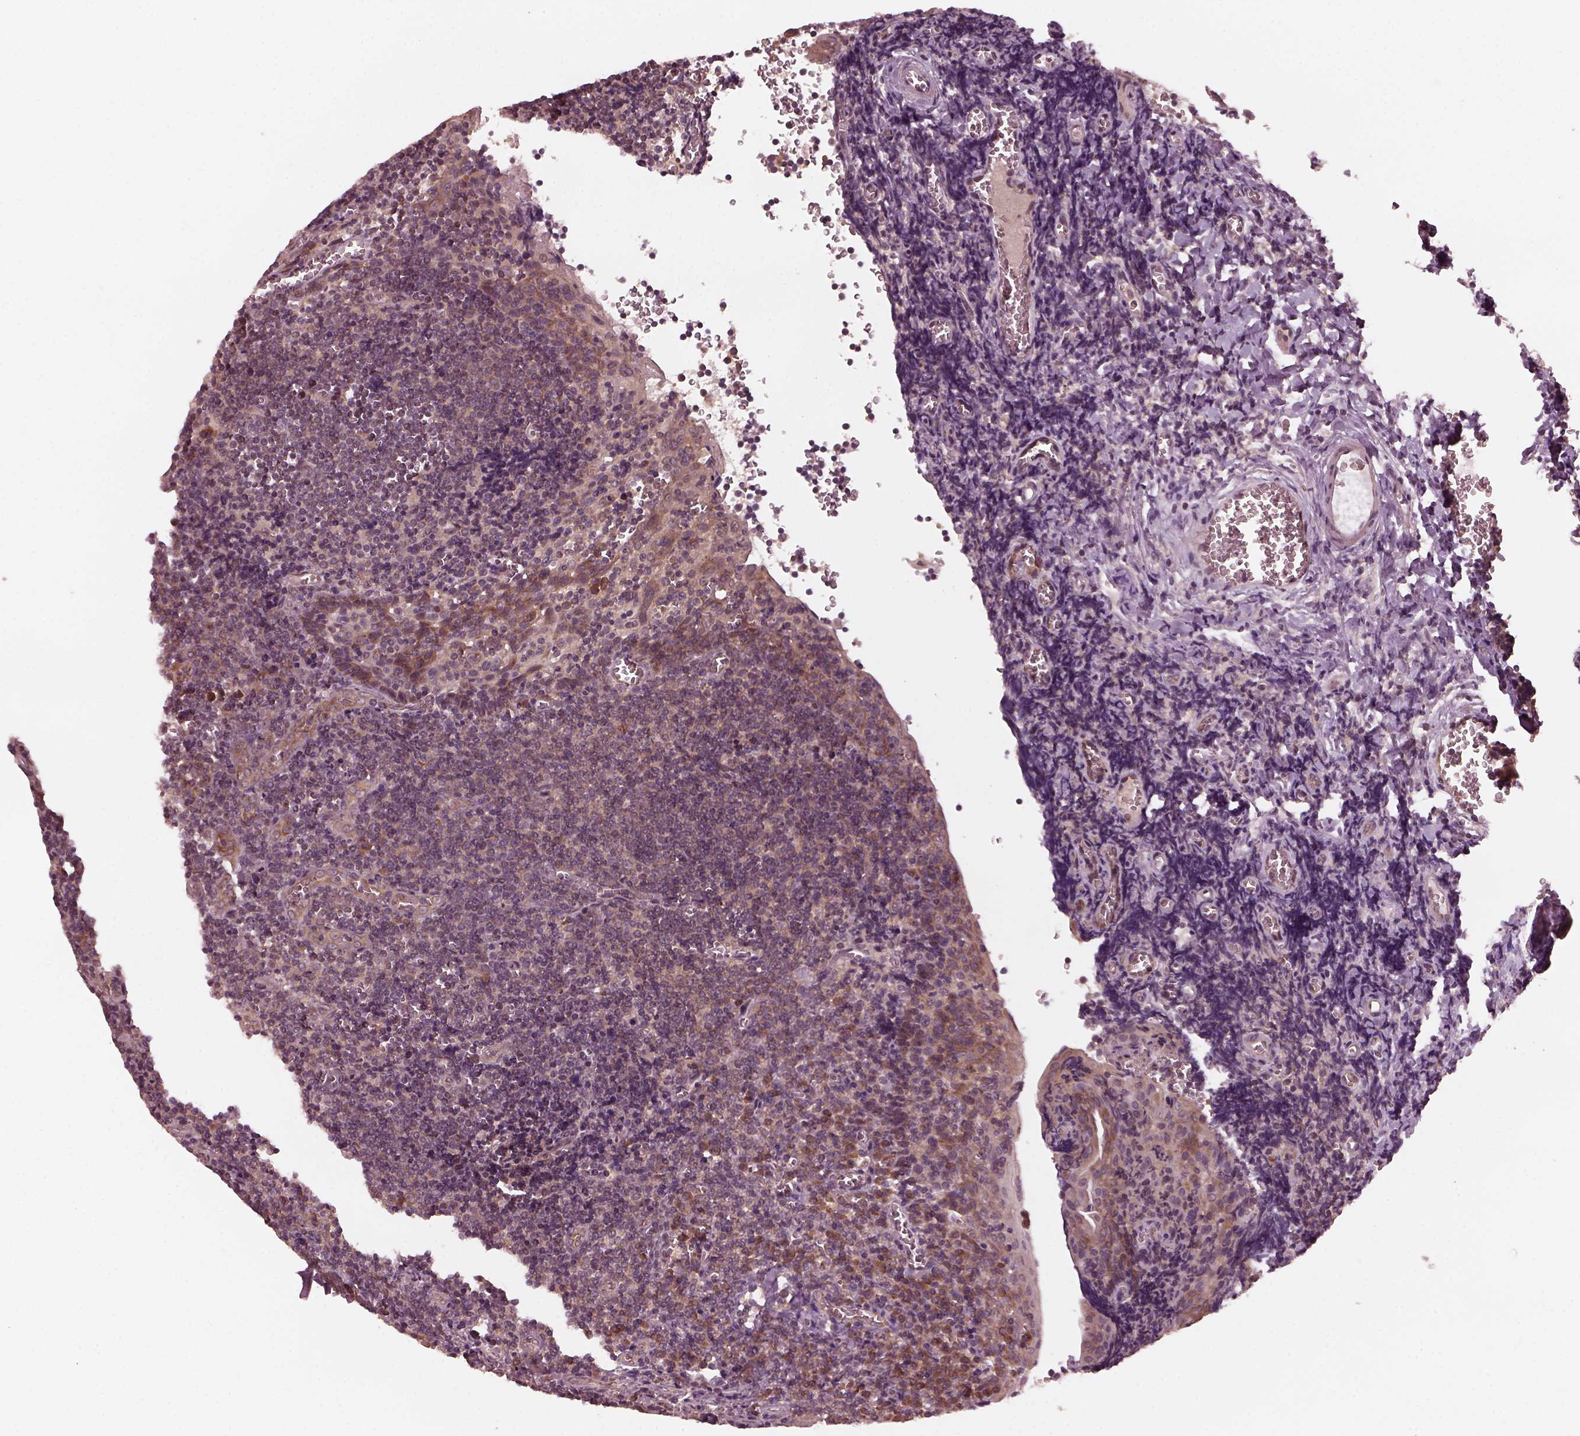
{"staining": {"intensity": "moderate", "quantity": "<25%", "location": "cytoplasmic/membranous"}, "tissue": "tonsil", "cell_type": "Germinal center cells", "image_type": "normal", "snomed": [{"axis": "morphology", "description": "Normal tissue, NOS"}, {"axis": "morphology", "description": "Inflammation, NOS"}, {"axis": "topography", "description": "Tonsil"}], "caption": "Human tonsil stained for a protein (brown) shows moderate cytoplasmic/membranous positive staining in about <25% of germinal center cells.", "gene": "FAF2", "patient": {"sex": "female", "age": 31}}